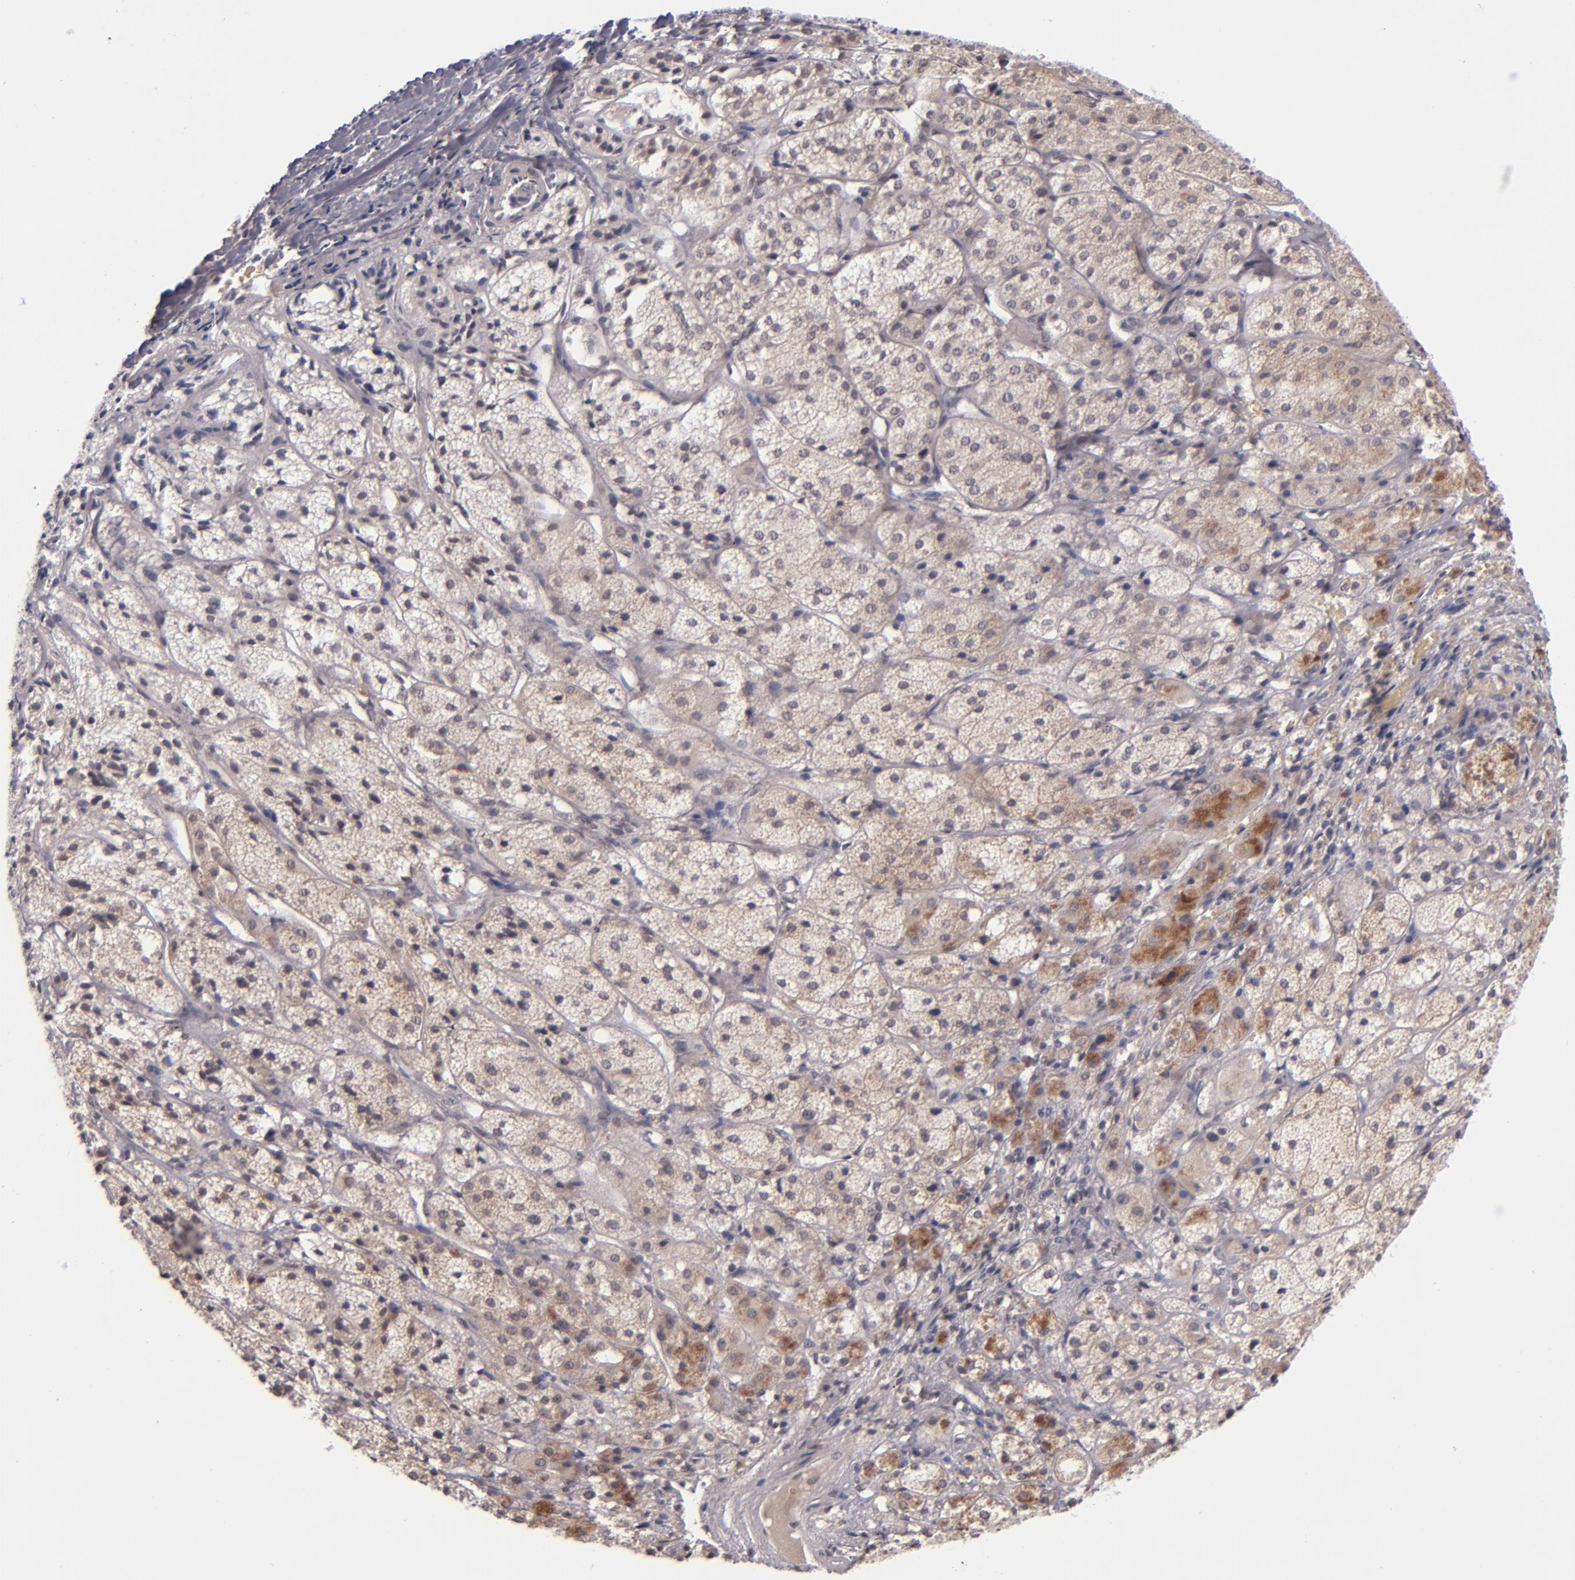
{"staining": {"intensity": "weak", "quantity": "25%-75%", "location": "cytoplasmic/membranous"}, "tissue": "adrenal gland", "cell_type": "Glandular cells", "image_type": "normal", "snomed": [{"axis": "morphology", "description": "Normal tissue, NOS"}, {"axis": "topography", "description": "Adrenal gland"}], "caption": "High-magnification brightfield microscopy of benign adrenal gland stained with DAB (brown) and counterstained with hematoxylin (blue). glandular cells exhibit weak cytoplasmic/membranous expression is seen in approximately25%-75% of cells.", "gene": "TSC2", "patient": {"sex": "female", "age": 71}}